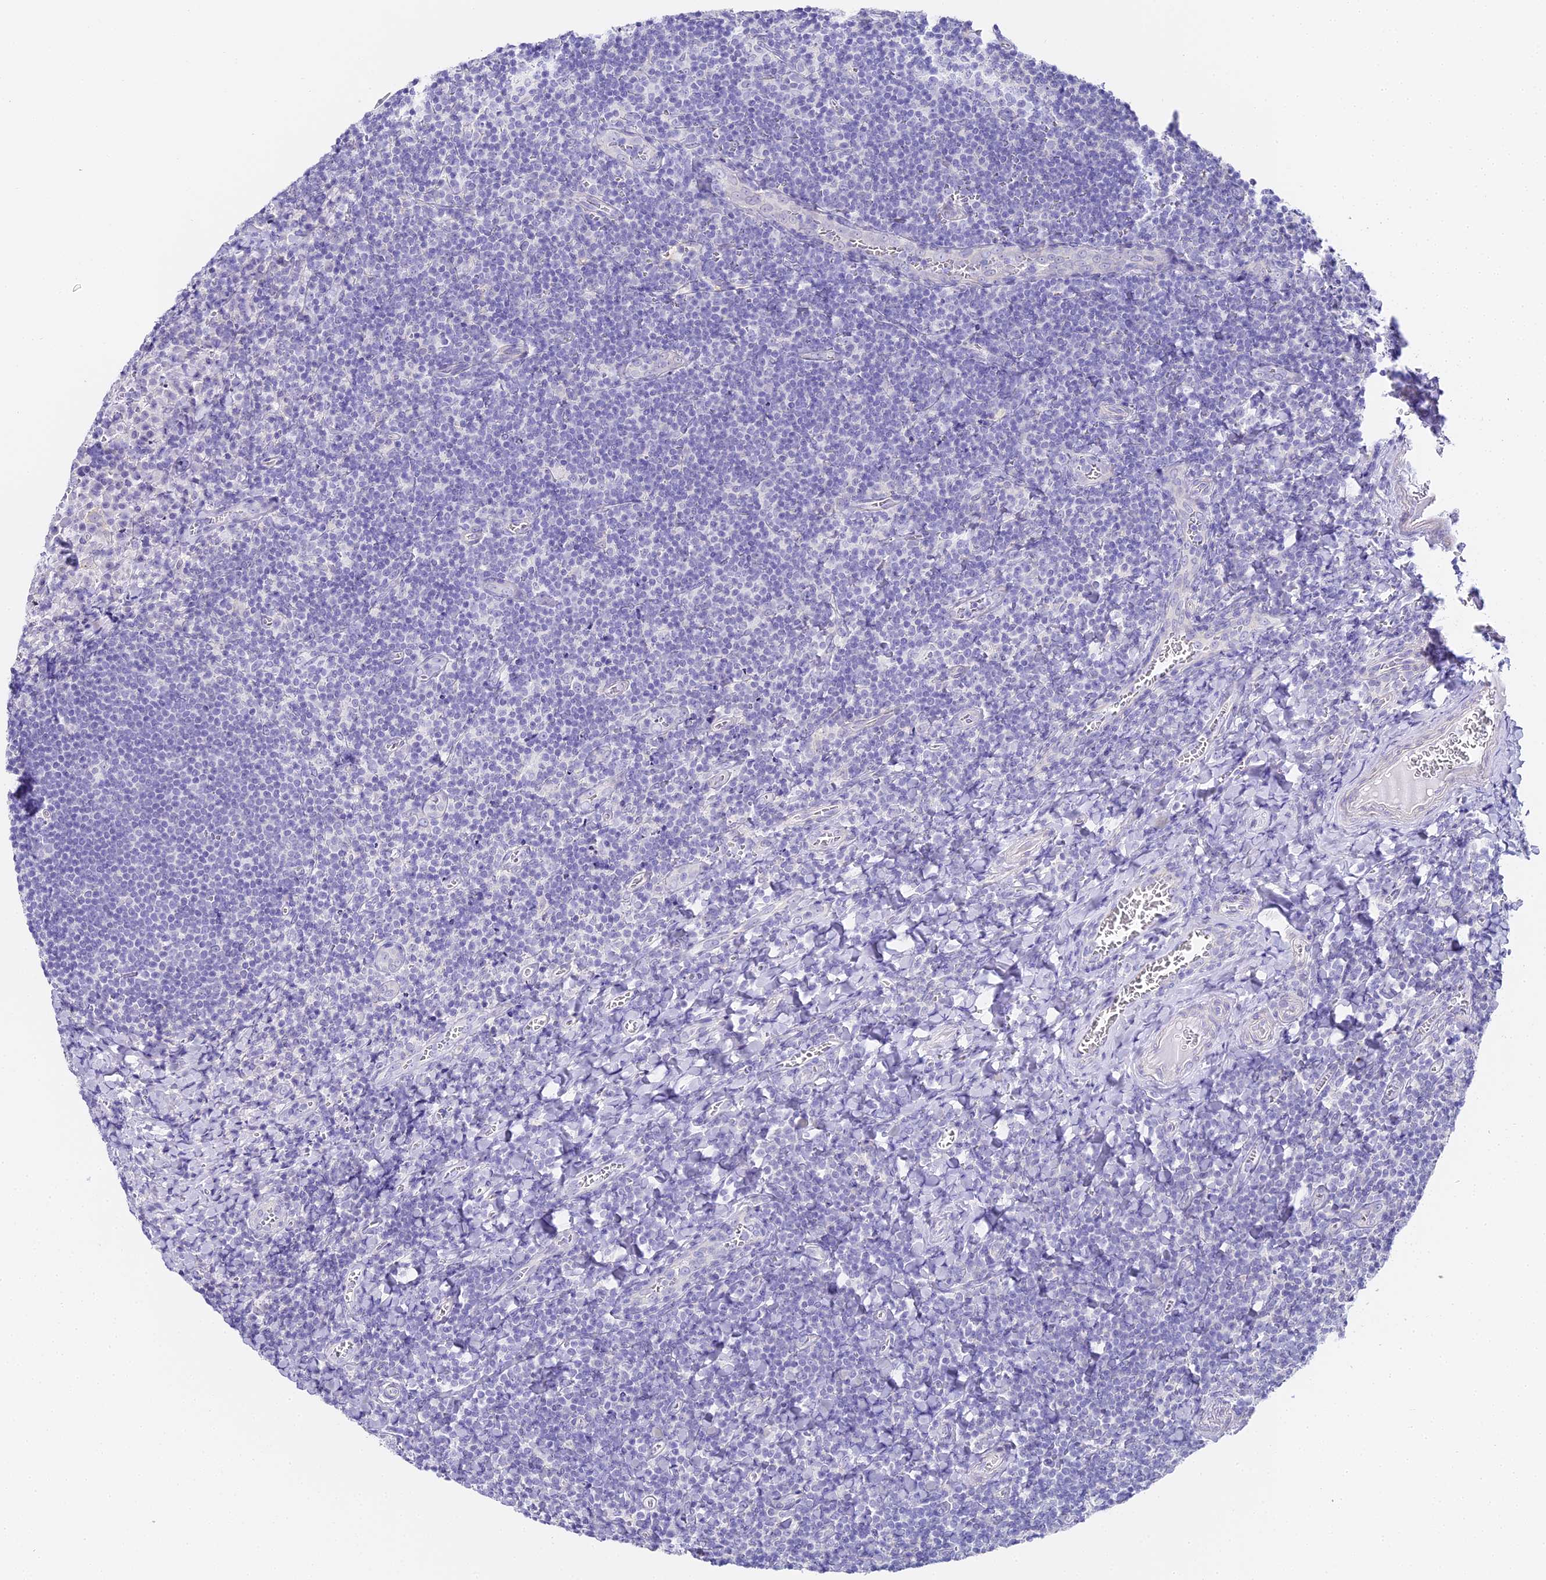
{"staining": {"intensity": "negative", "quantity": "none", "location": "none"}, "tissue": "tonsil", "cell_type": "Germinal center cells", "image_type": "normal", "snomed": [{"axis": "morphology", "description": "Normal tissue, NOS"}, {"axis": "topography", "description": "Tonsil"}], "caption": "IHC photomicrograph of benign tonsil stained for a protein (brown), which shows no positivity in germinal center cells.", "gene": "ABHD14A", "patient": {"sex": "male", "age": 27}}